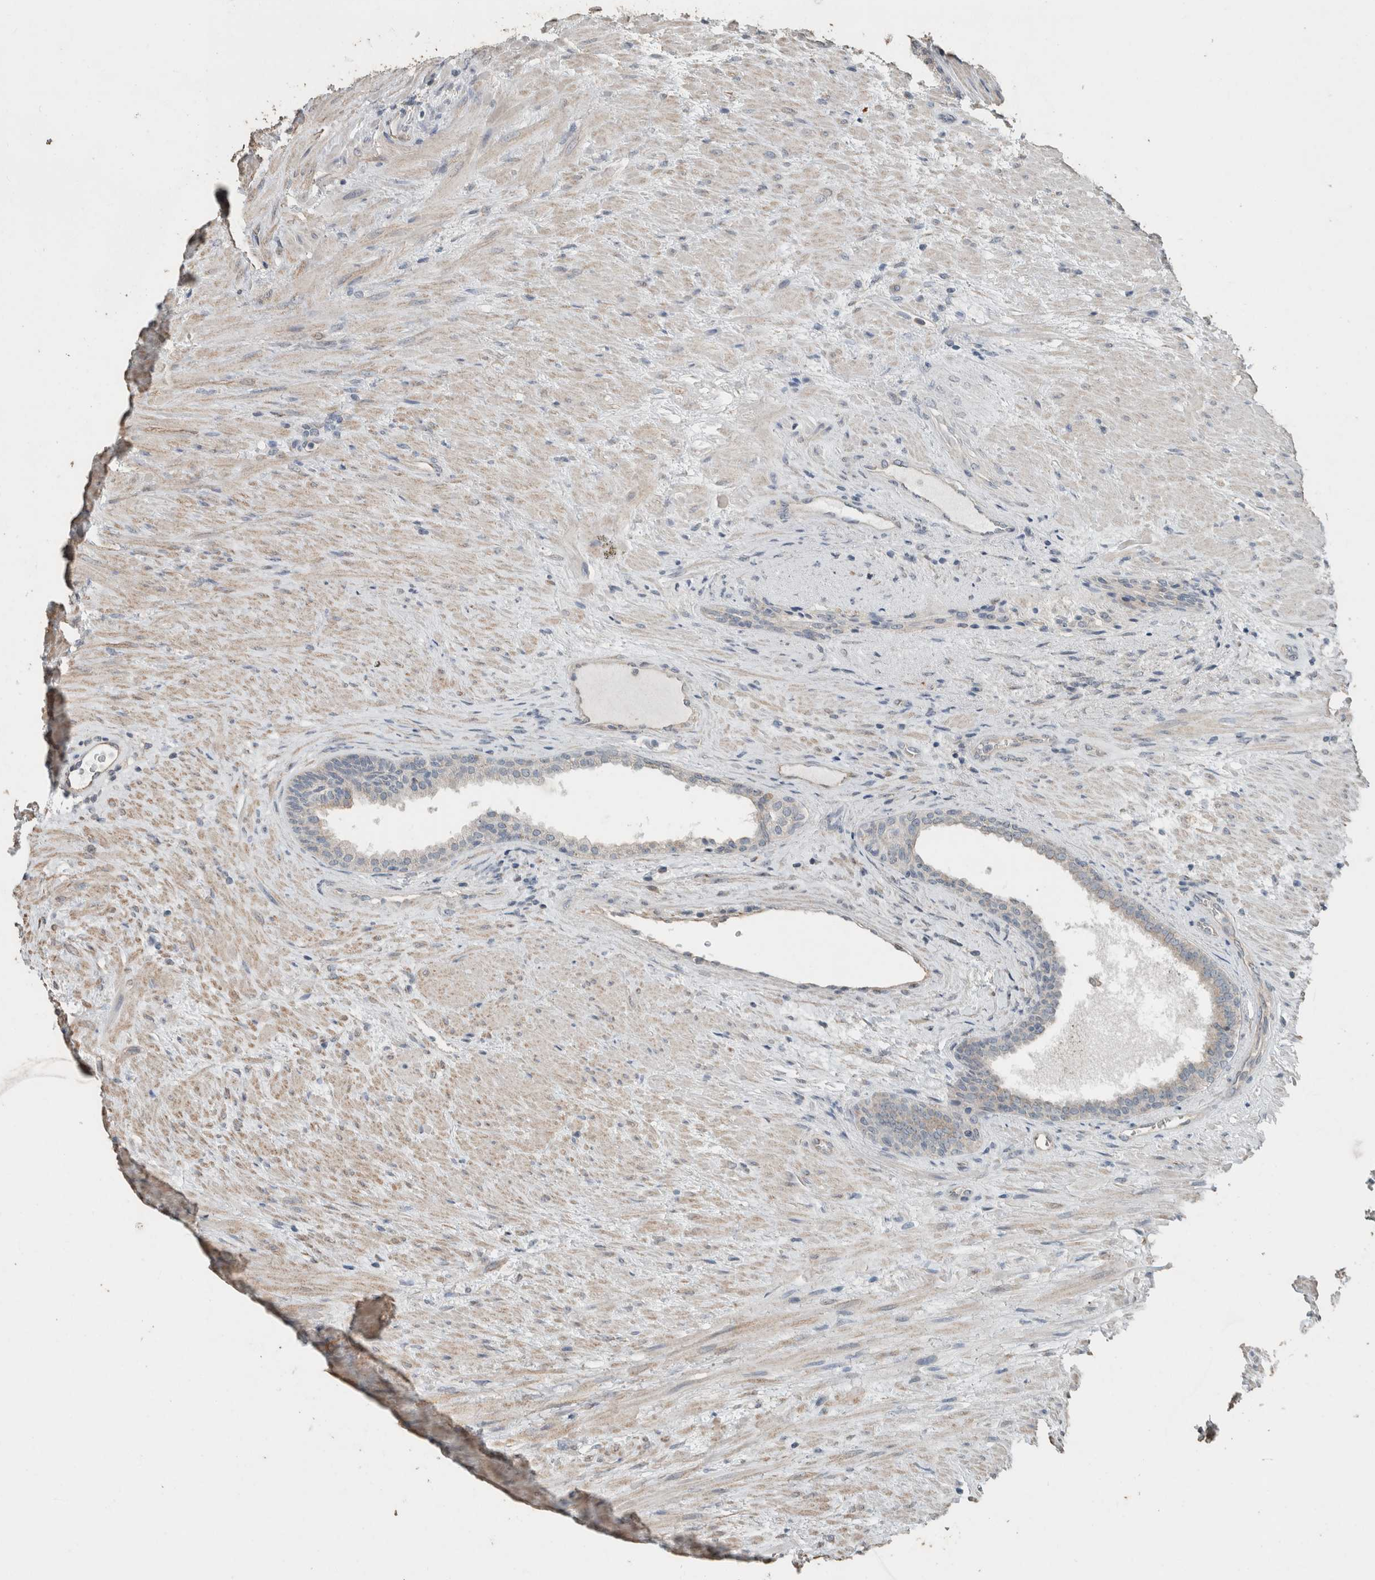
{"staining": {"intensity": "negative", "quantity": "none", "location": "none"}, "tissue": "prostate", "cell_type": "Glandular cells", "image_type": "normal", "snomed": [{"axis": "morphology", "description": "Normal tissue, NOS"}, {"axis": "topography", "description": "Prostate"}], "caption": "IHC photomicrograph of benign human prostate stained for a protein (brown), which exhibits no expression in glandular cells.", "gene": "ACVR2B", "patient": {"sex": "male", "age": 76}}